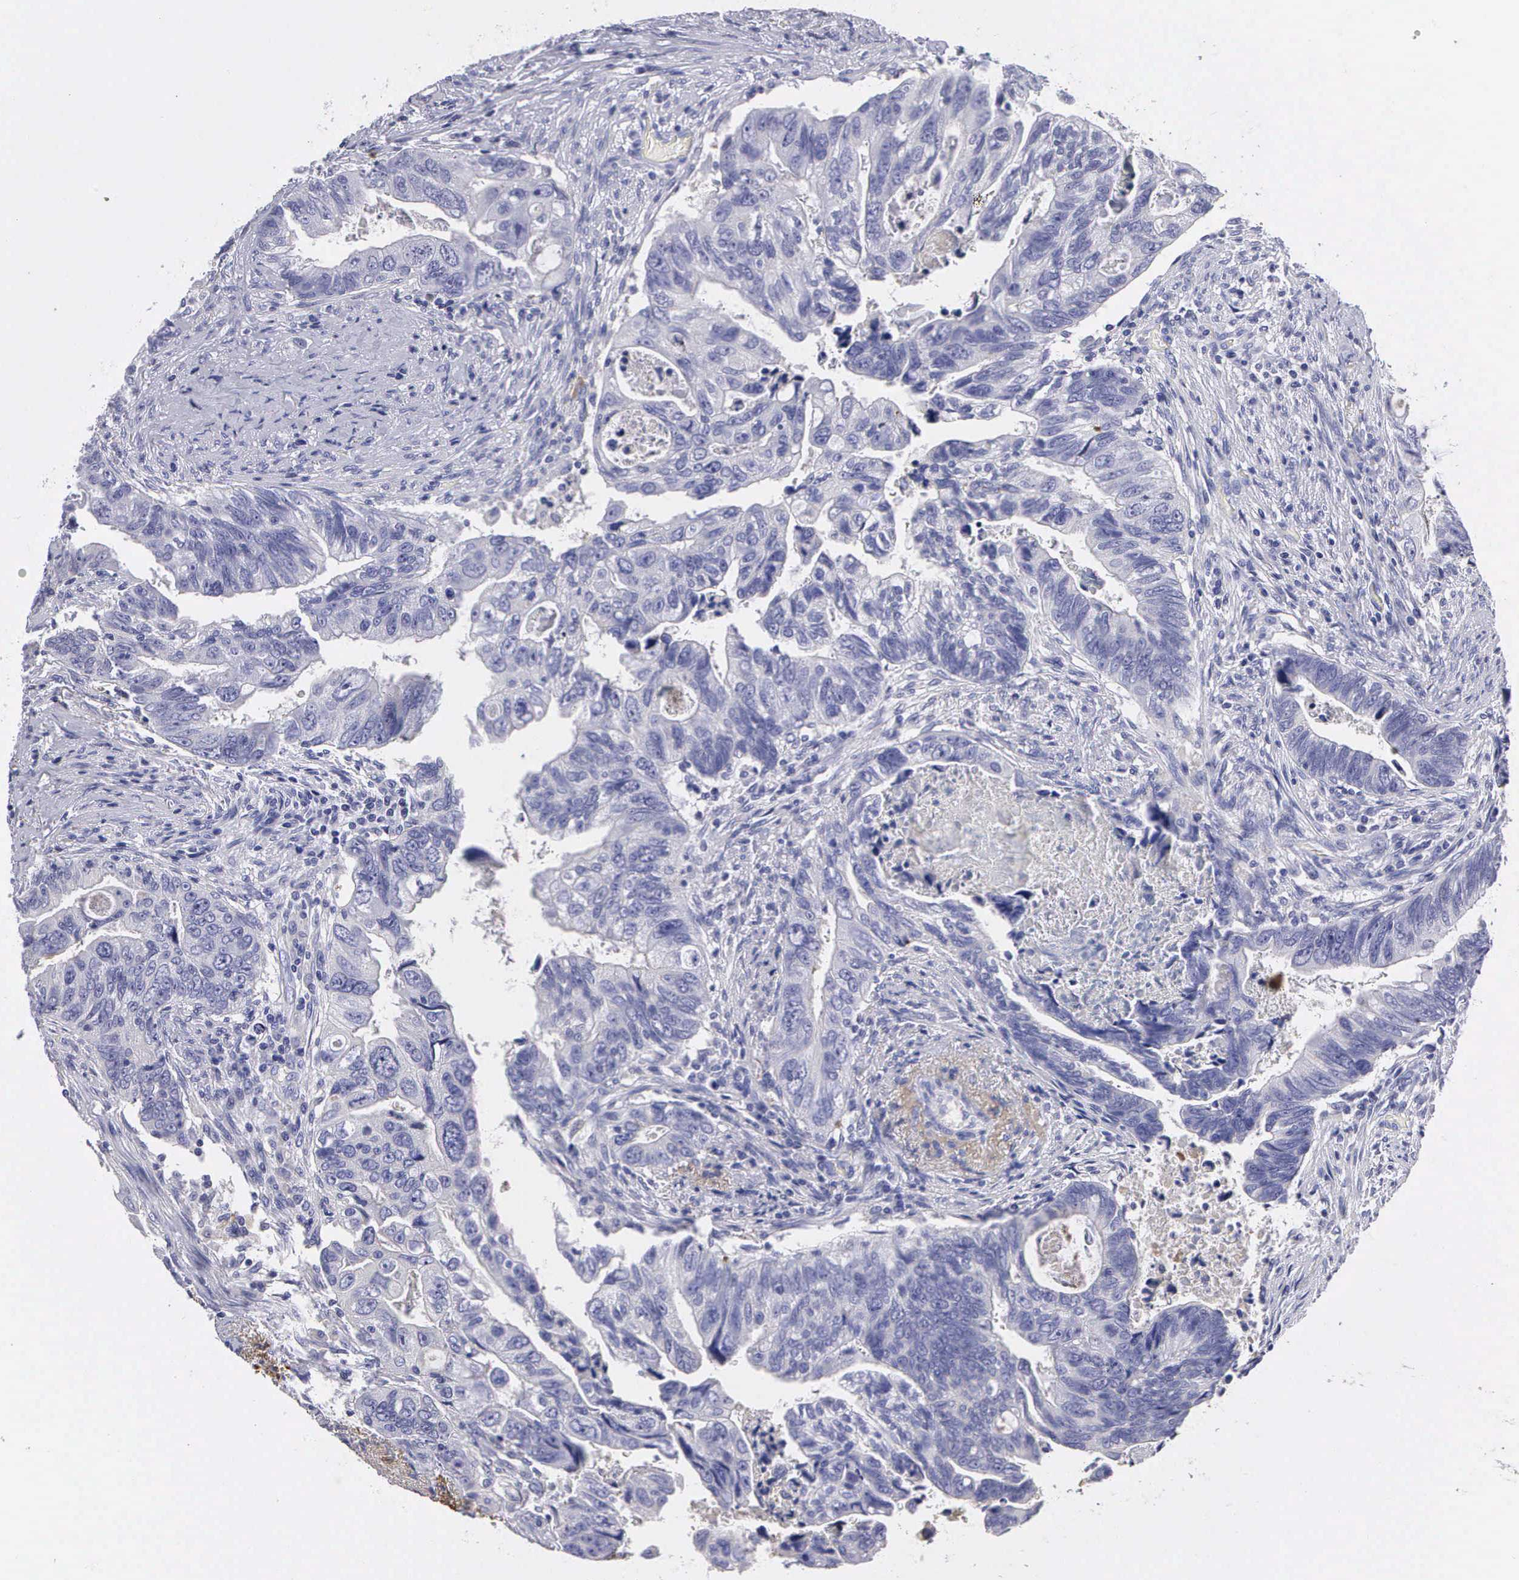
{"staining": {"intensity": "negative", "quantity": "none", "location": "none"}, "tissue": "colorectal cancer", "cell_type": "Tumor cells", "image_type": "cancer", "snomed": [{"axis": "morphology", "description": "Adenocarcinoma, NOS"}, {"axis": "topography", "description": "Rectum"}], "caption": "IHC of colorectal adenocarcinoma shows no staining in tumor cells.", "gene": "CLU", "patient": {"sex": "female", "age": 57}}